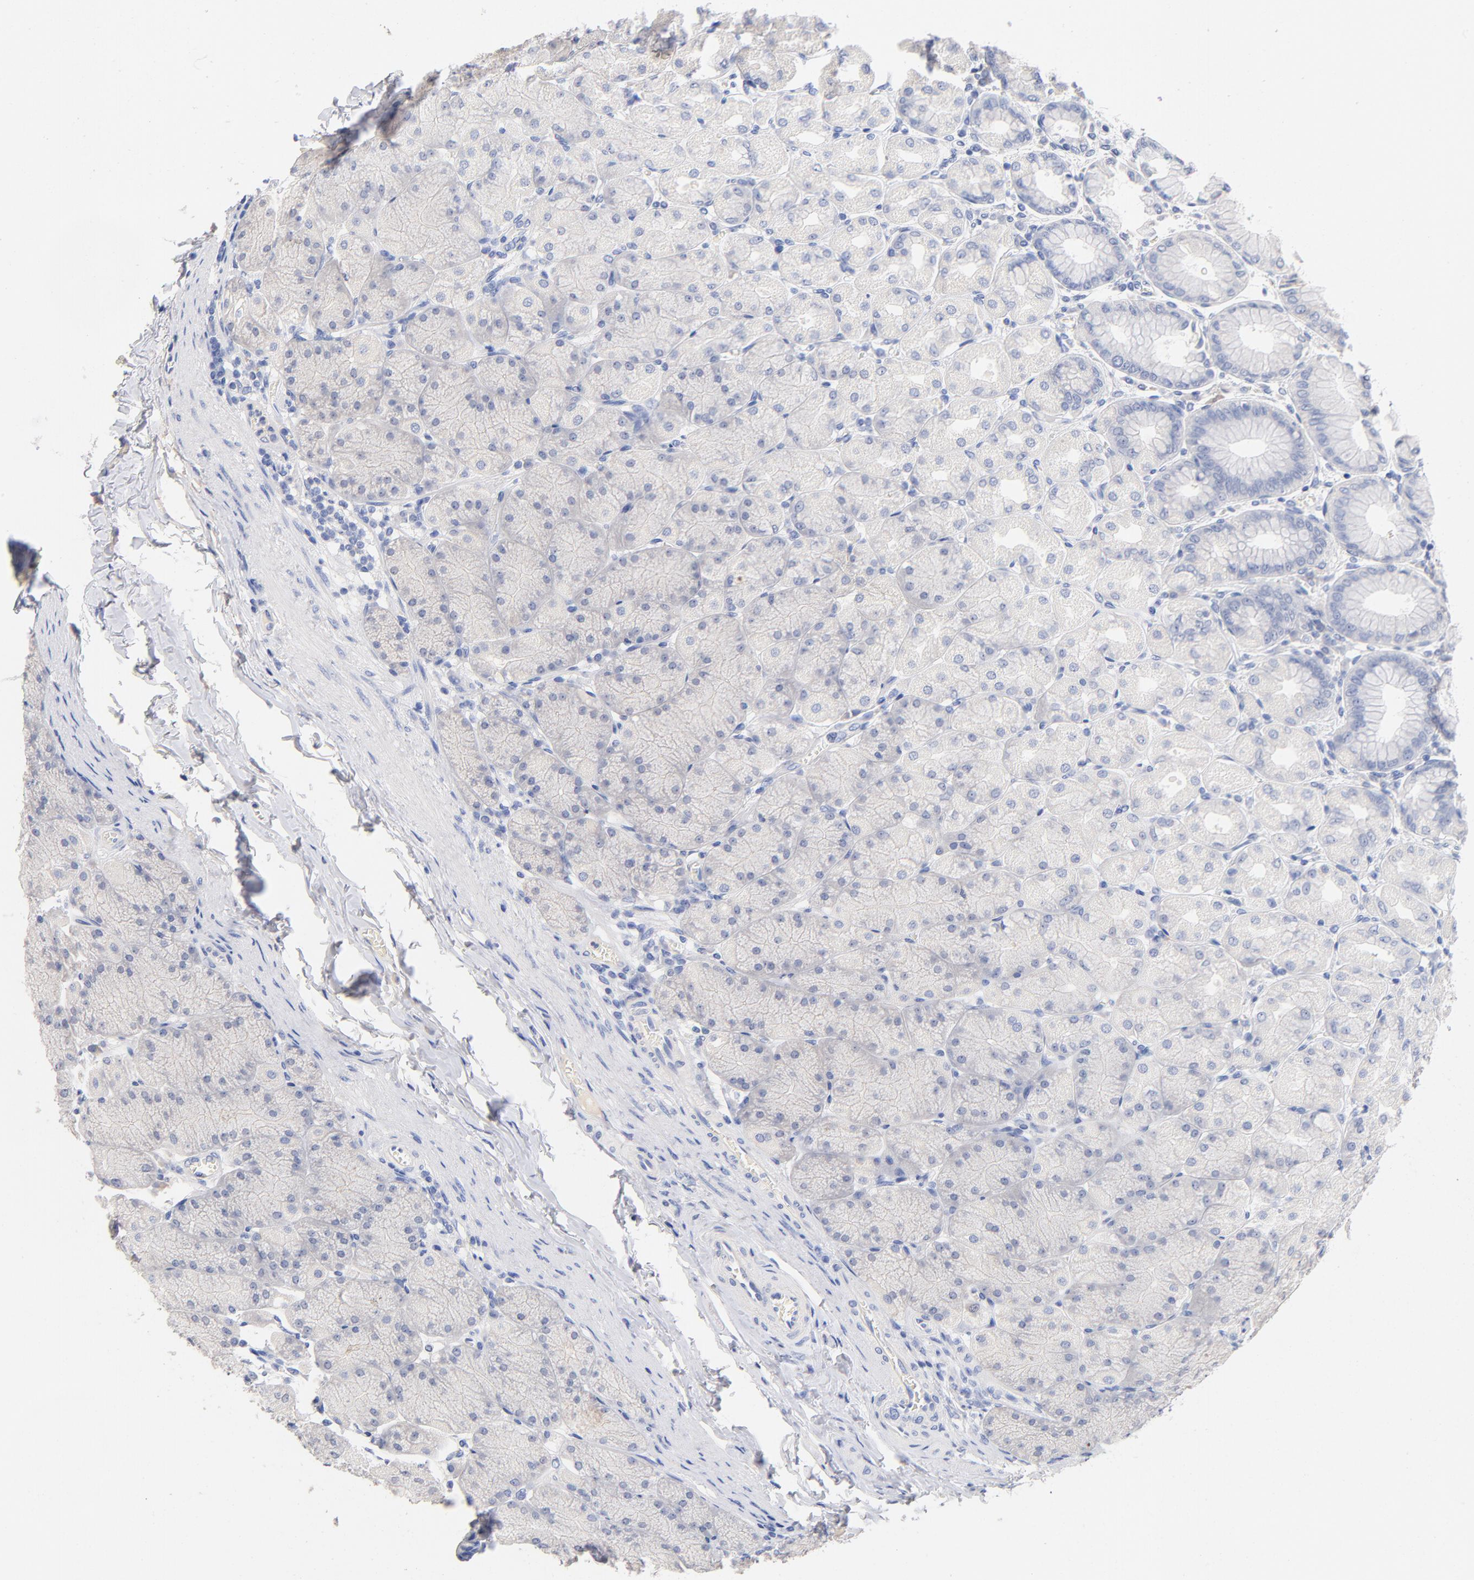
{"staining": {"intensity": "negative", "quantity": "none", "location": "none"}, "tissue": "stomach", "cell_type": "Glandular cells", "image_type": "normal", "snomed": [{"axis": "morphology", "description": "Normal tissue, NOS"}, {"axis": "topography", "description": "Stomach, upper"}], "caption": "DAB (3,3'-diaminobenzidine) immunohistochemical staining of unremarkable human stomach shows no significant staining in glandular cells. (DAB (3,3'-diaminobenzidine) immunohistochemistry visualized using brightfield microscopy, high magnification).", "gene": "CPS1", "patient": {"sex": "female", "age": 56}}